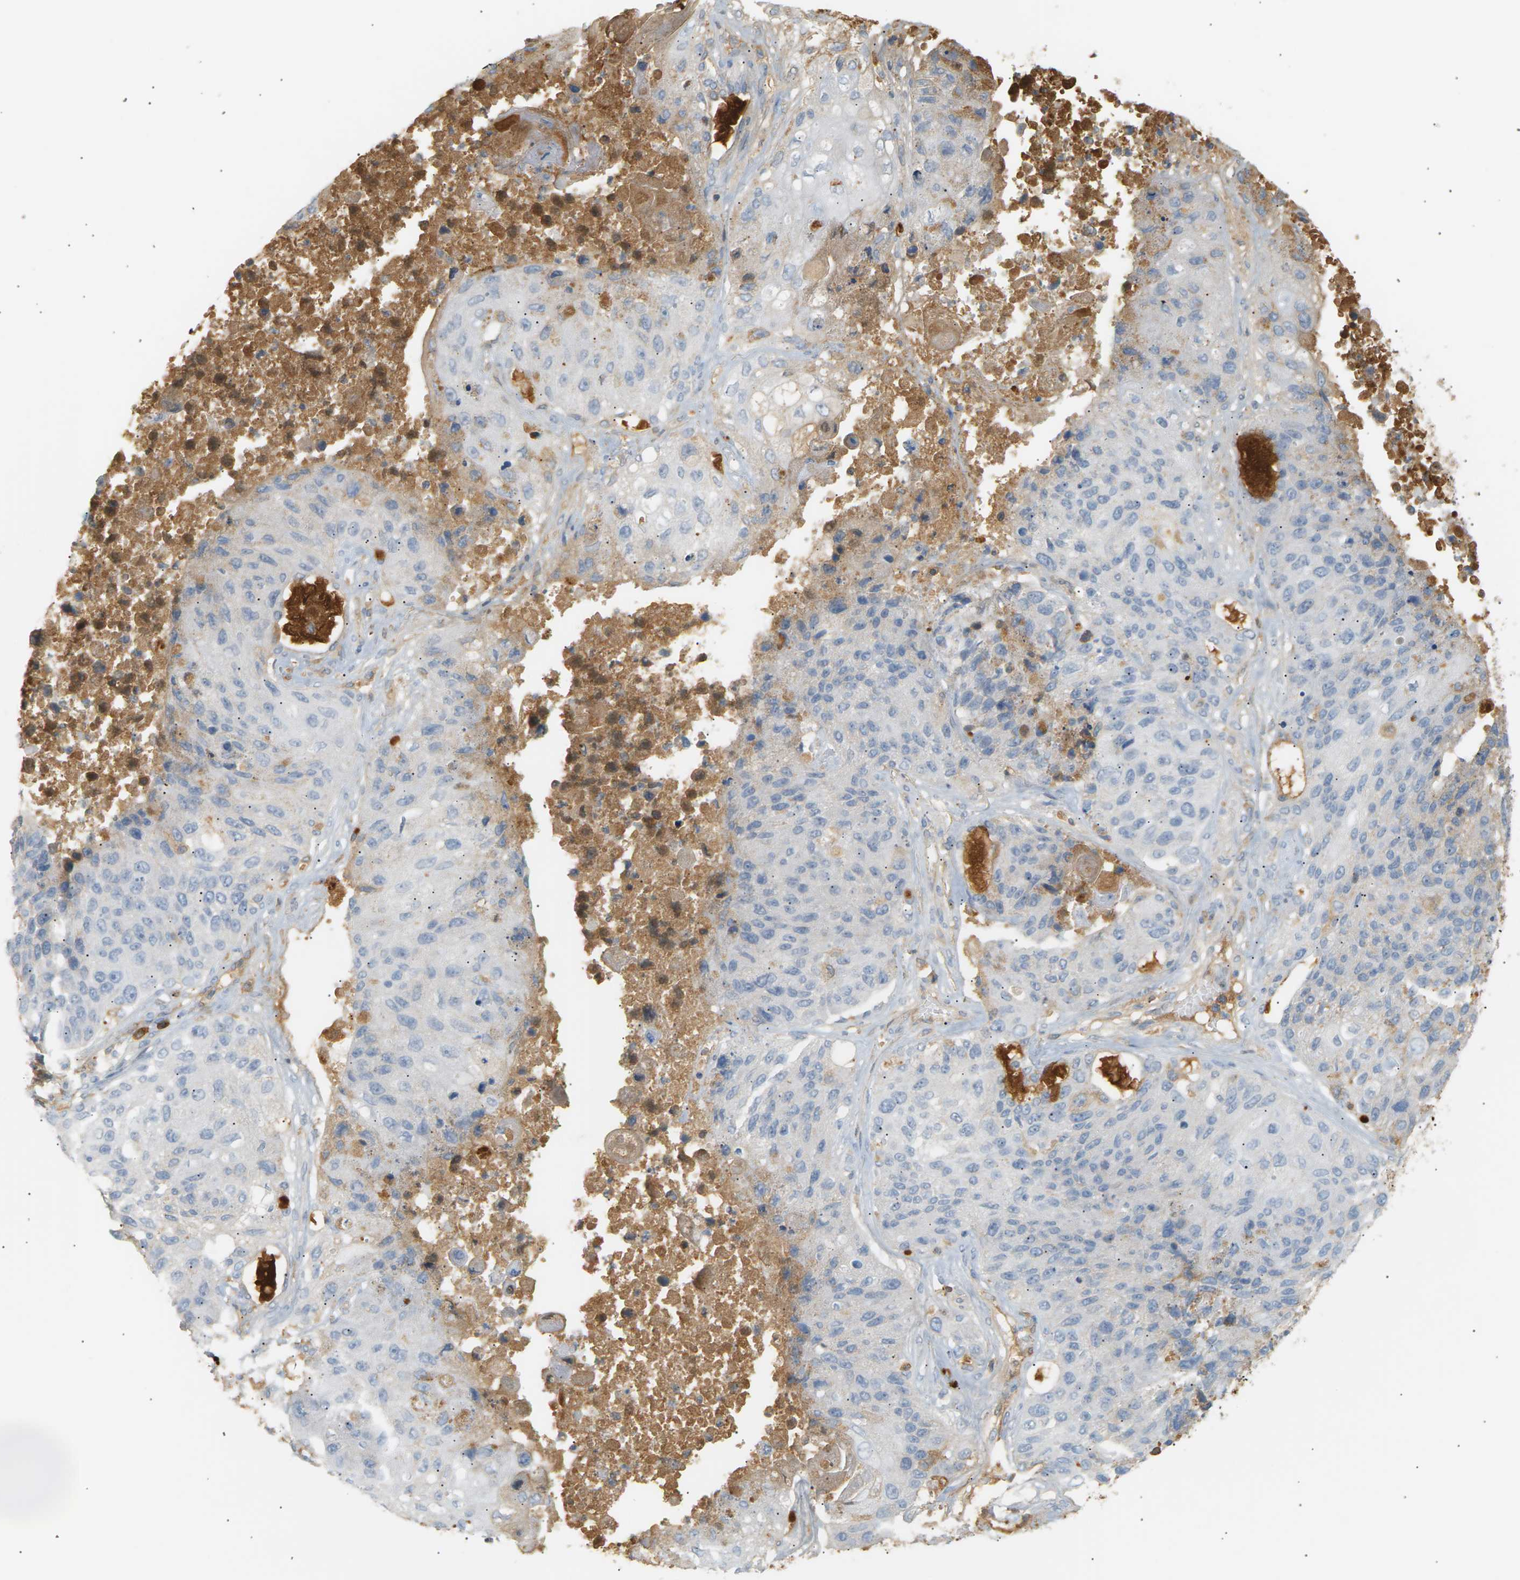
{"staining": {"intensity": "negative", "quantity": "none", "location": "none"}, "tissue": "lung cancer", "cell_type": "Tumor cells", "image_type": "cancer", "snomed": [{"axis": "morphology", "description": "Squamous cell carcinoma, NOS"}, {"axis": "topography", "description": "Lung"}], "caption": "High magnification brightfield microscopy of squamous cell carcinoma (lung) stained with DAB (3,3'-diaminobenzidine) (brown) and counterstained with hematoxylin (blue): tumor cells show no significant positivity.", "gene": "IGLC3", "patient": {"sex": "male", "age": 61}}